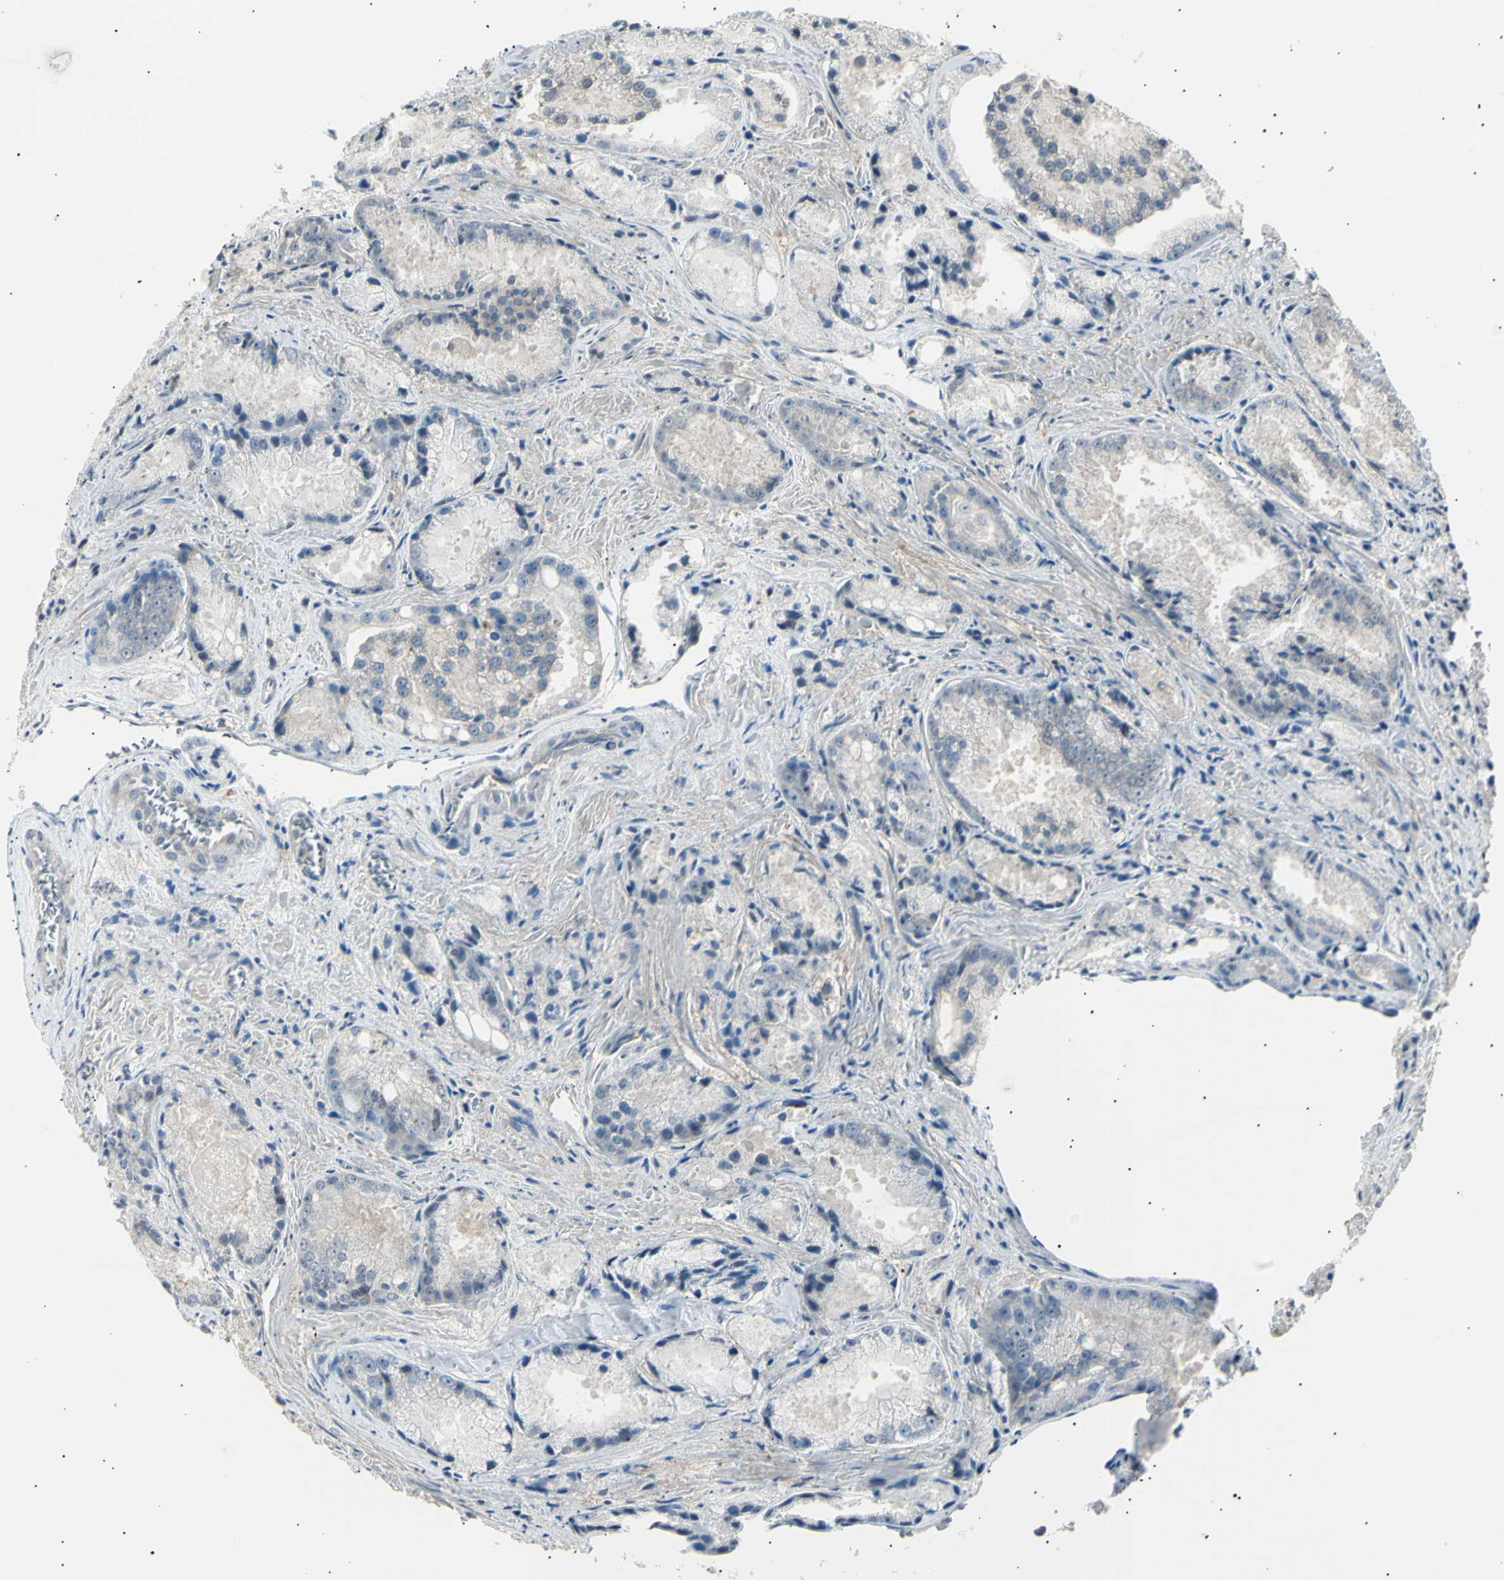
{"staining": {"intensity": "negative", "quantity": "none", "location": "none"}, "tissue": "prostate cancer", "cell_type": "Tumor cells", "image_type": "cancer", "snomed": [{"axis": "morphology", "description": "Adenocarcinoma, Low grade"}, {"axis": "topography", "description": "Prostate"}], "caption": "IHC histopathology image of human adenocarcinoma (low-grade) (prostate) stained for a protein (brown), which exhibits no staining in tumor cells. (IHC, brightfield microscopy, high magnification).", "gene": "LHPP", "patient": {"sex": "male", "age": 64}}